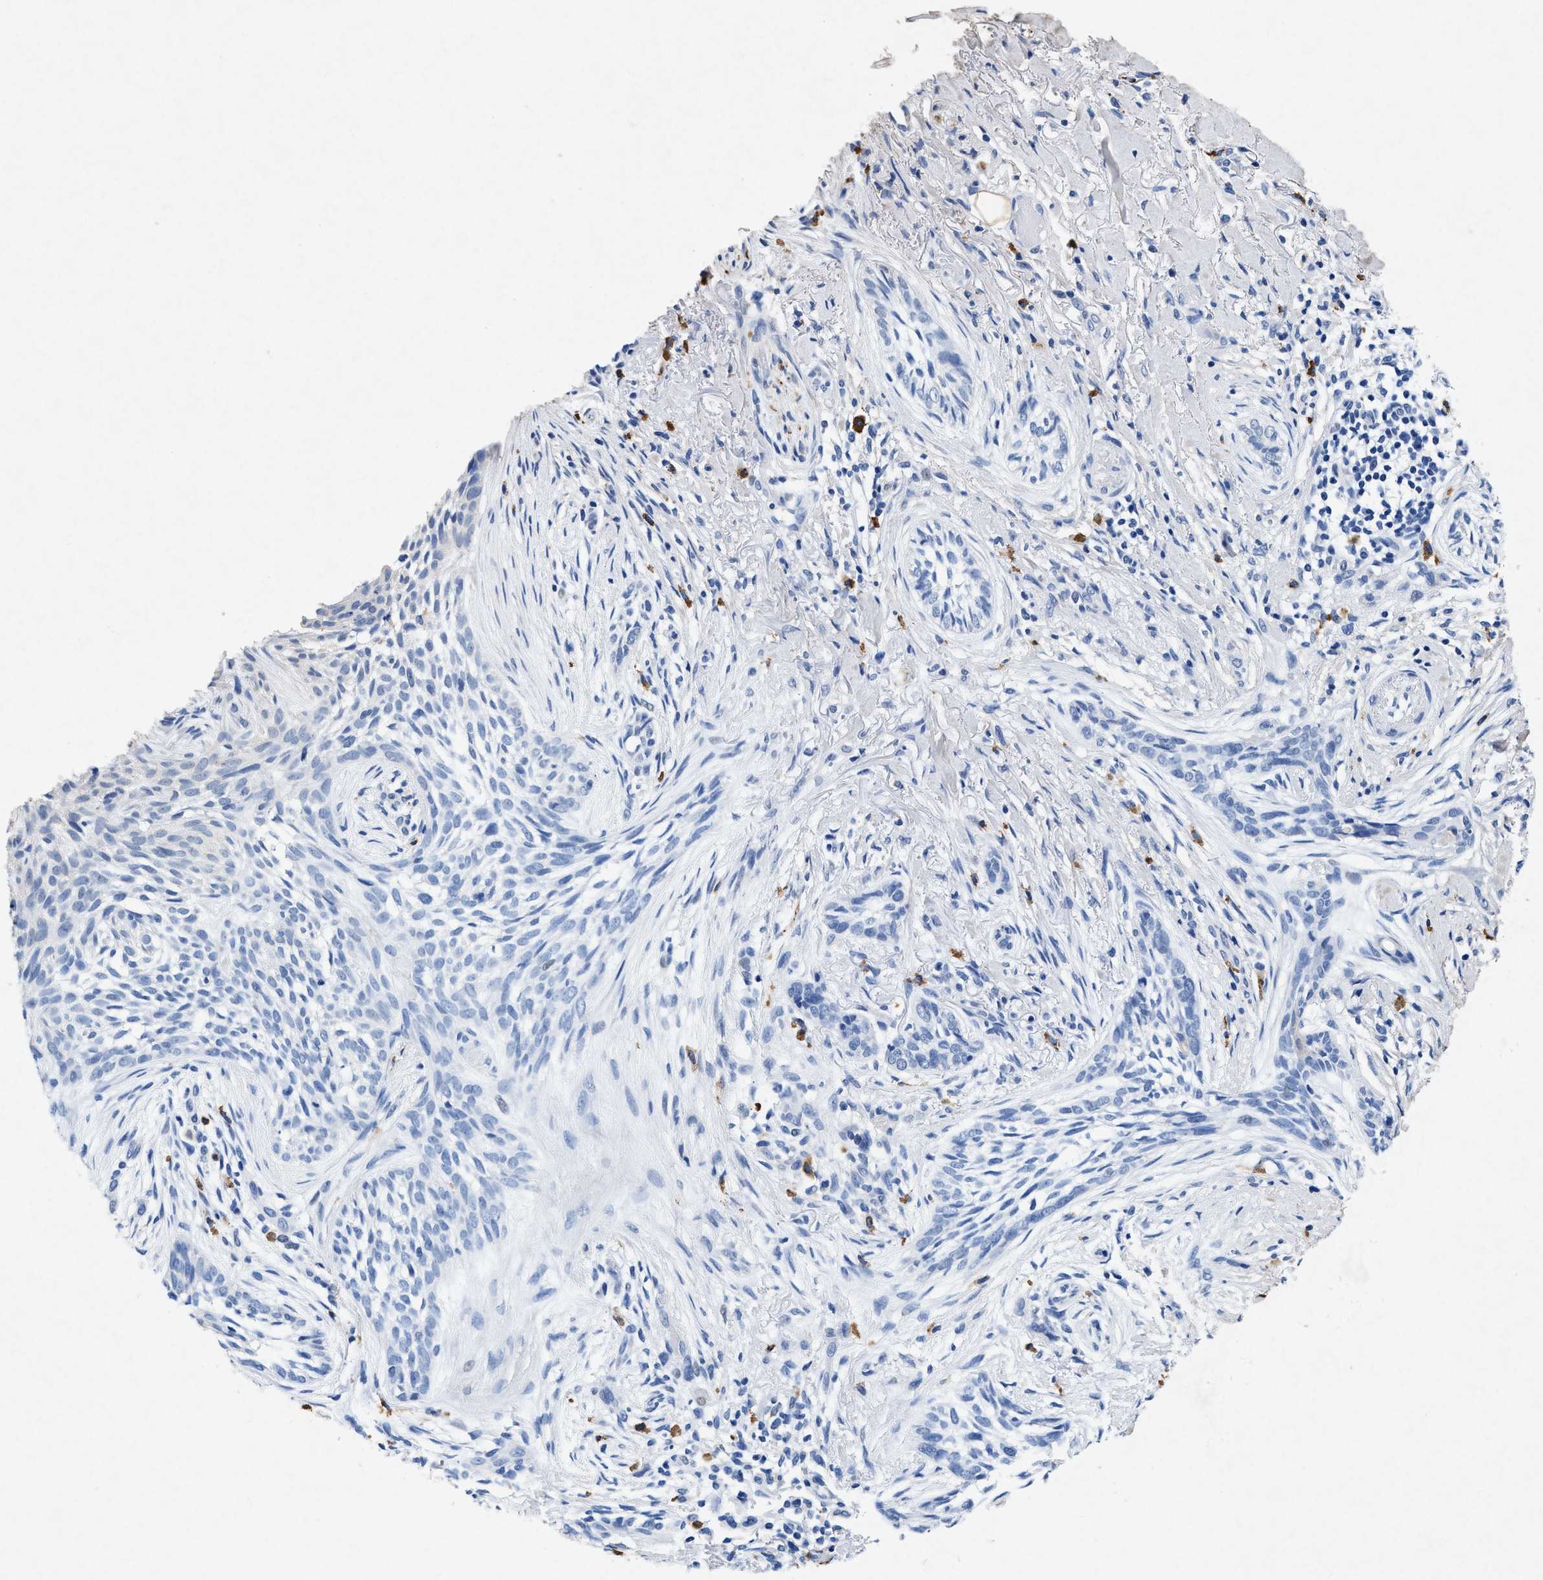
{"staining": {"intensity": "negative", "quantity": "none", "location": "none"}, "tissue": "skin cancer", "cell_type": "Tumor cells", "image_type": "cancer", "snomed": [{"axis": "morphology", "description": "Basal cell carcinoma"}, {"axis": "topography", "description": "Skin"}], "caption": "Human basal cell carcinoma (skin) stained for a protein using IHC demonstrates no expression in tumor cells.", "gene": "MAP6", "patient": {"sex": "female", "age": 88}}